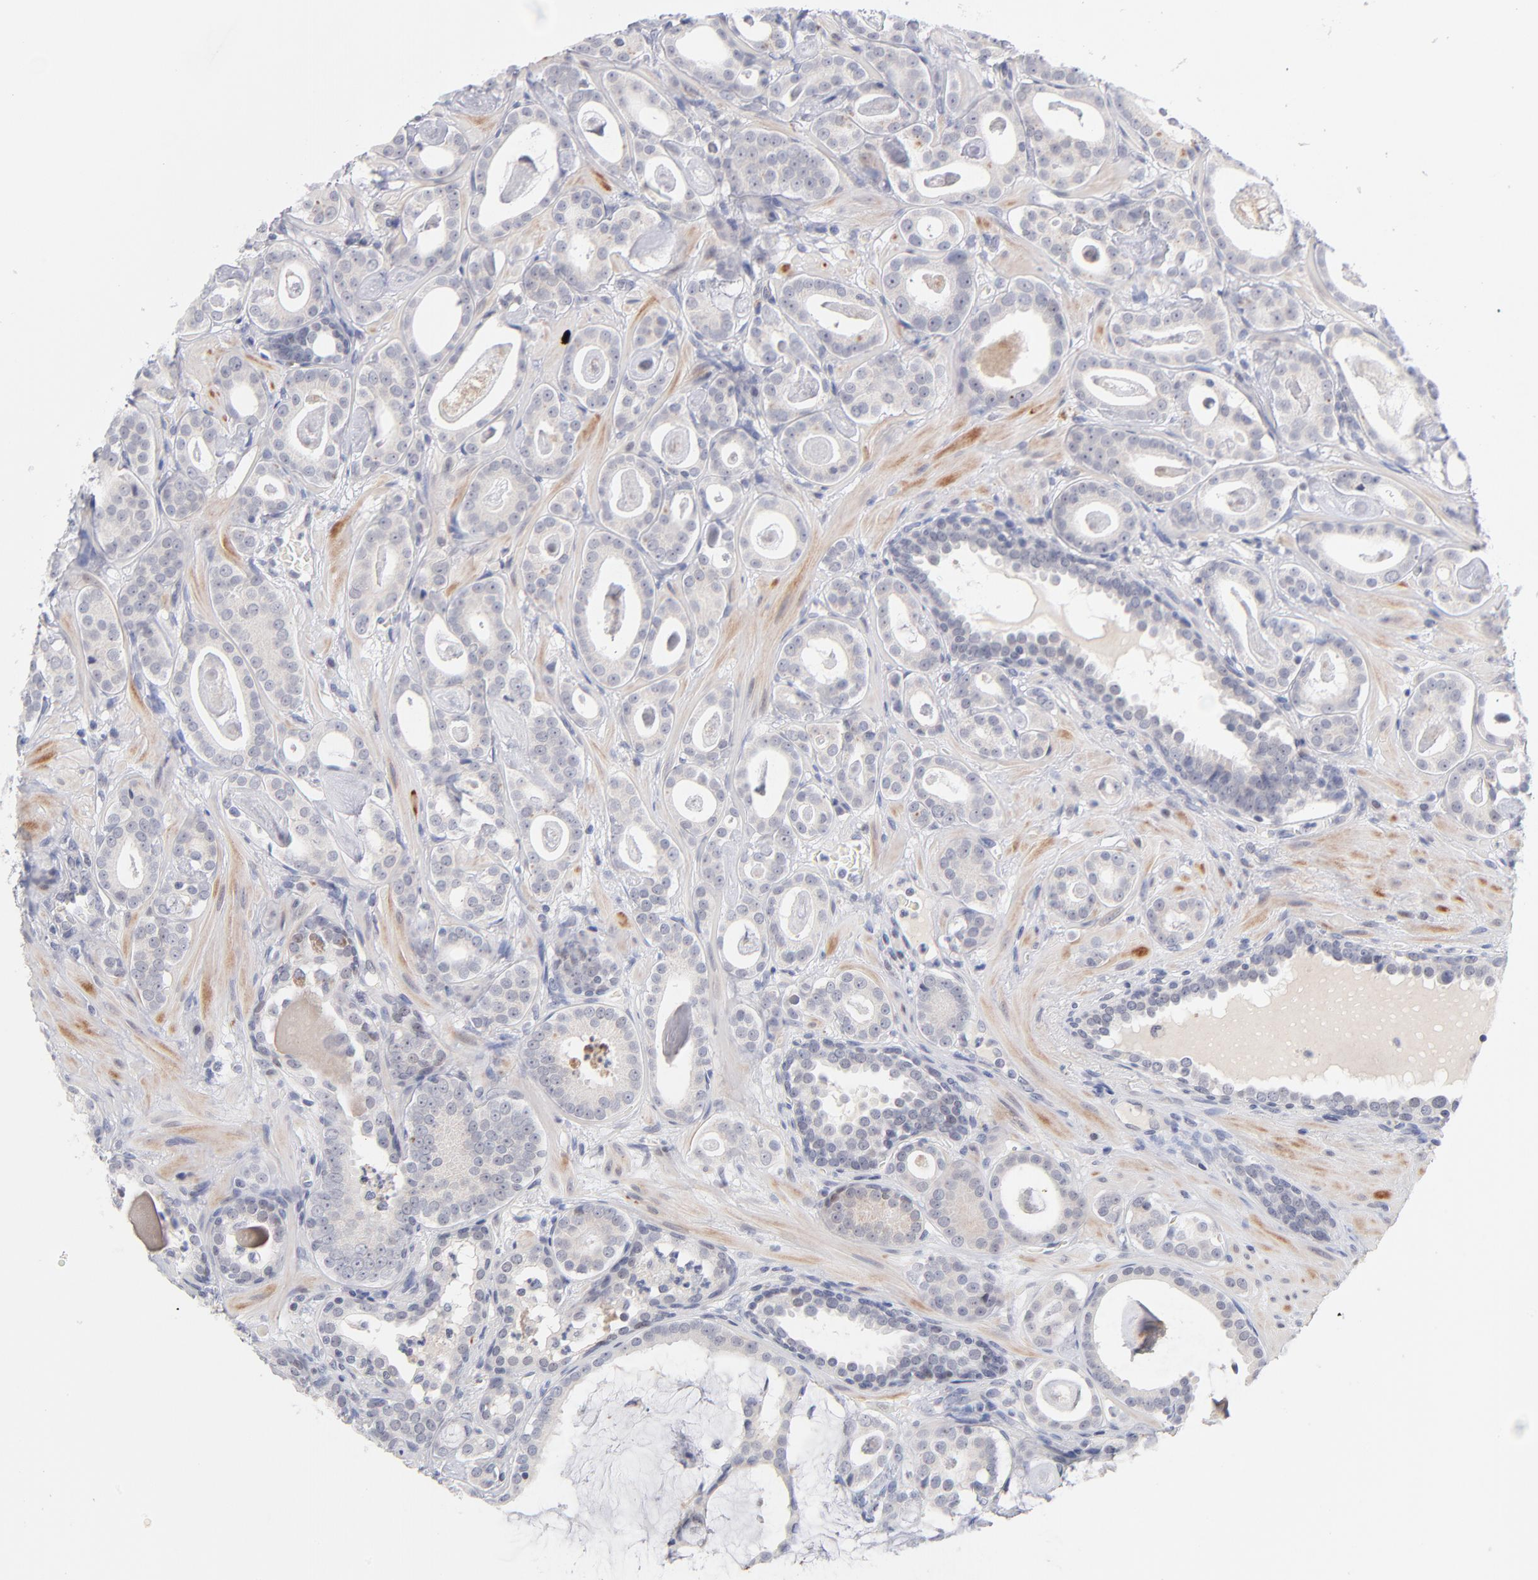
{"staining": {"intensity": "negative", "quantity": "none", "location": "none"}, "tissue": "prostate cancer", "cell_type": "Tumor cells", "image_type": "cancer", "snomed": [{"axis": "morphology", "description": "Adenocarcinoma, Low grade"}, {"axis": "topography", "description": "Prostate"}], "caption": "Human prostate cancer stained for a protein using immunohistochemistry exhibits no positivity in tumor cells.", "gene": "PARP1", "patient": {"sex": "male", "age": 57}}